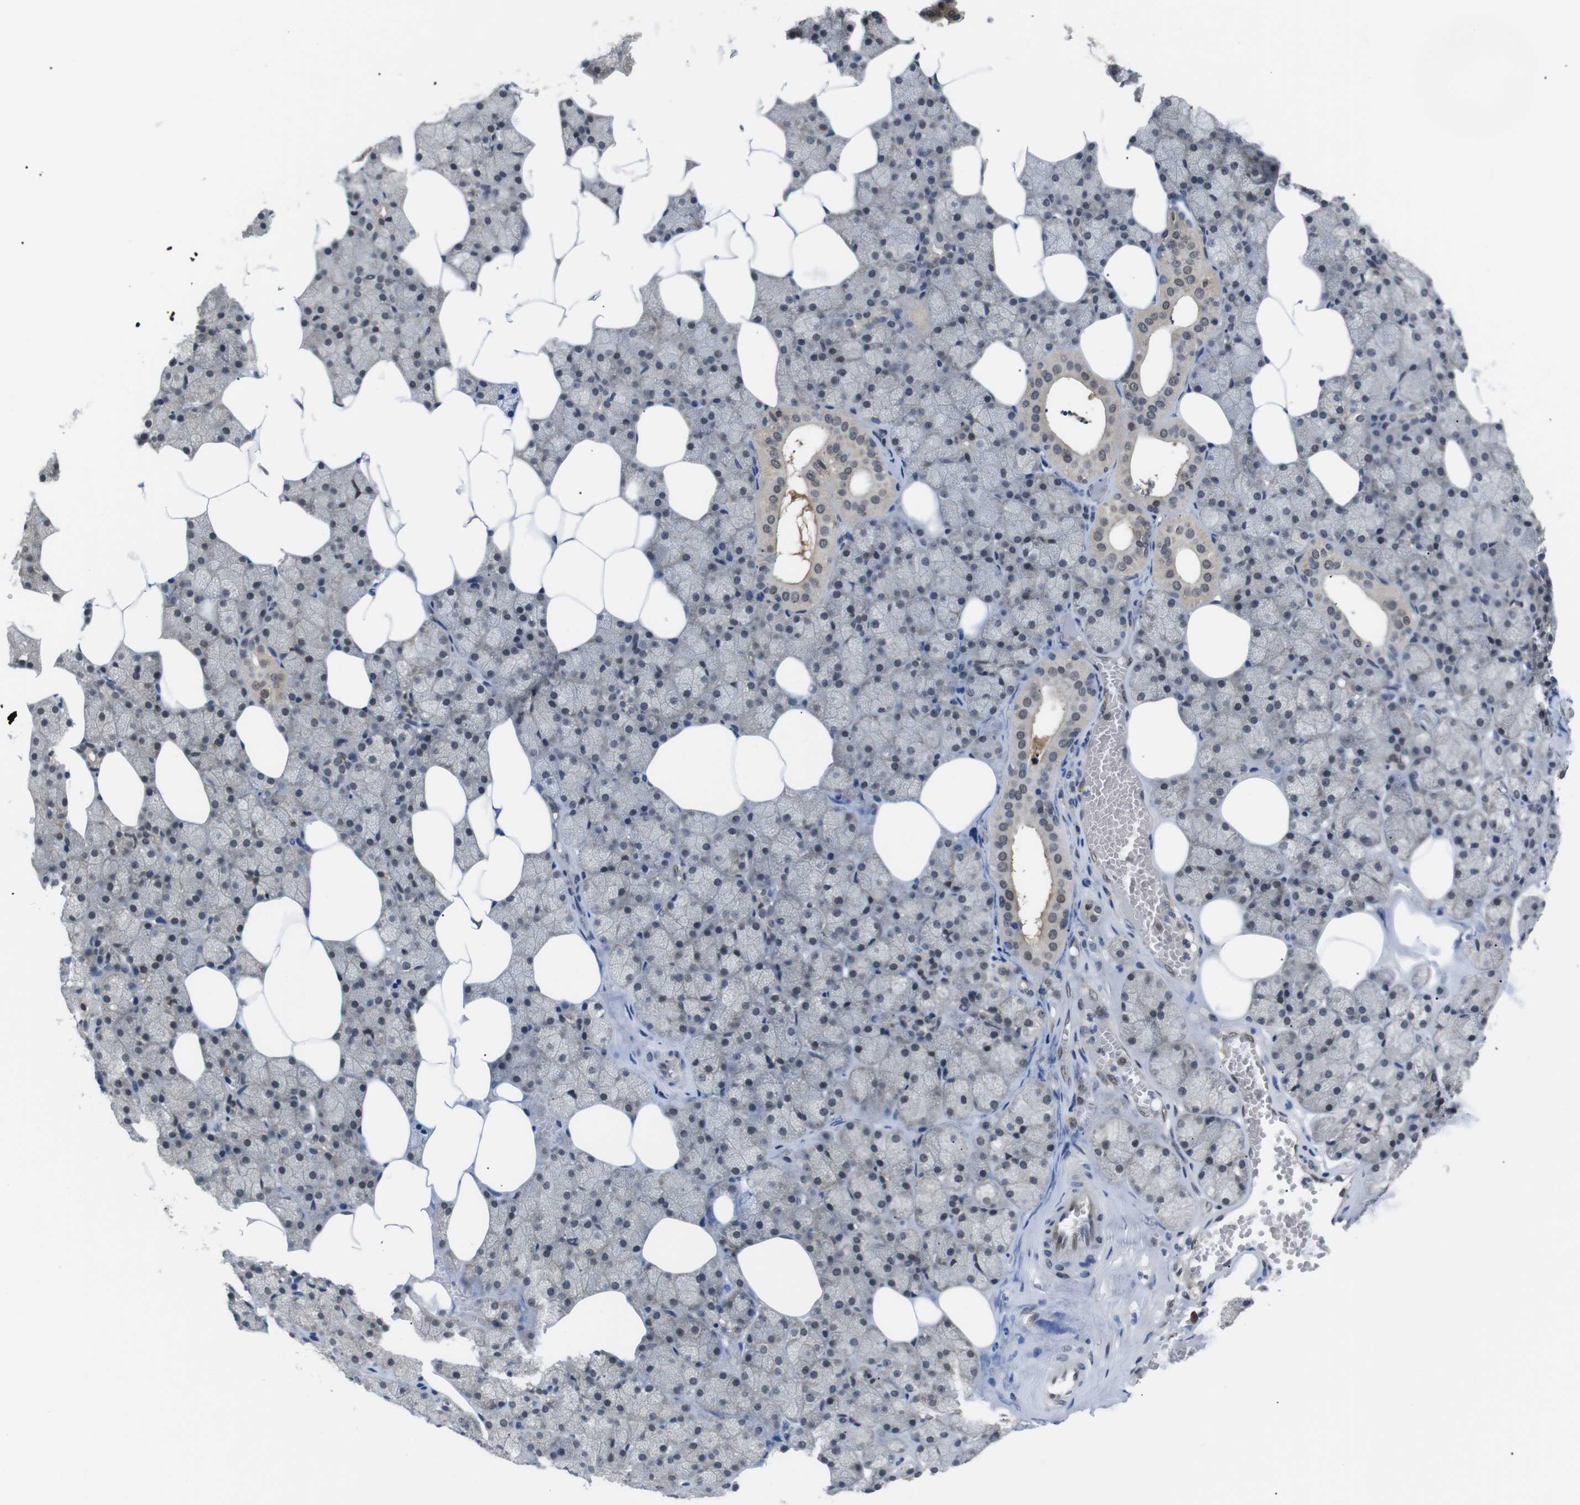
{"staining": {"intensity": "weak", "quantity": "<25%", "location": "cytoplasmic/membranous"}, "tissue": "salivary gland", "cell_type": "Glandular cells", "image_type": "normal", "snomed": [{"axis": "morphology", "description": "Normal tissue, NOS"}, {"axis": "topography", "description": "Salivary gland"}], "caption": "Glandular cells are negative for brown protein staining in unremarkable salivary gland. (DAB IHC visualized using brightfield microscopy, high magnification).", "gene": "UBXN1", "patient": {"sex": "male", "age": 62}}